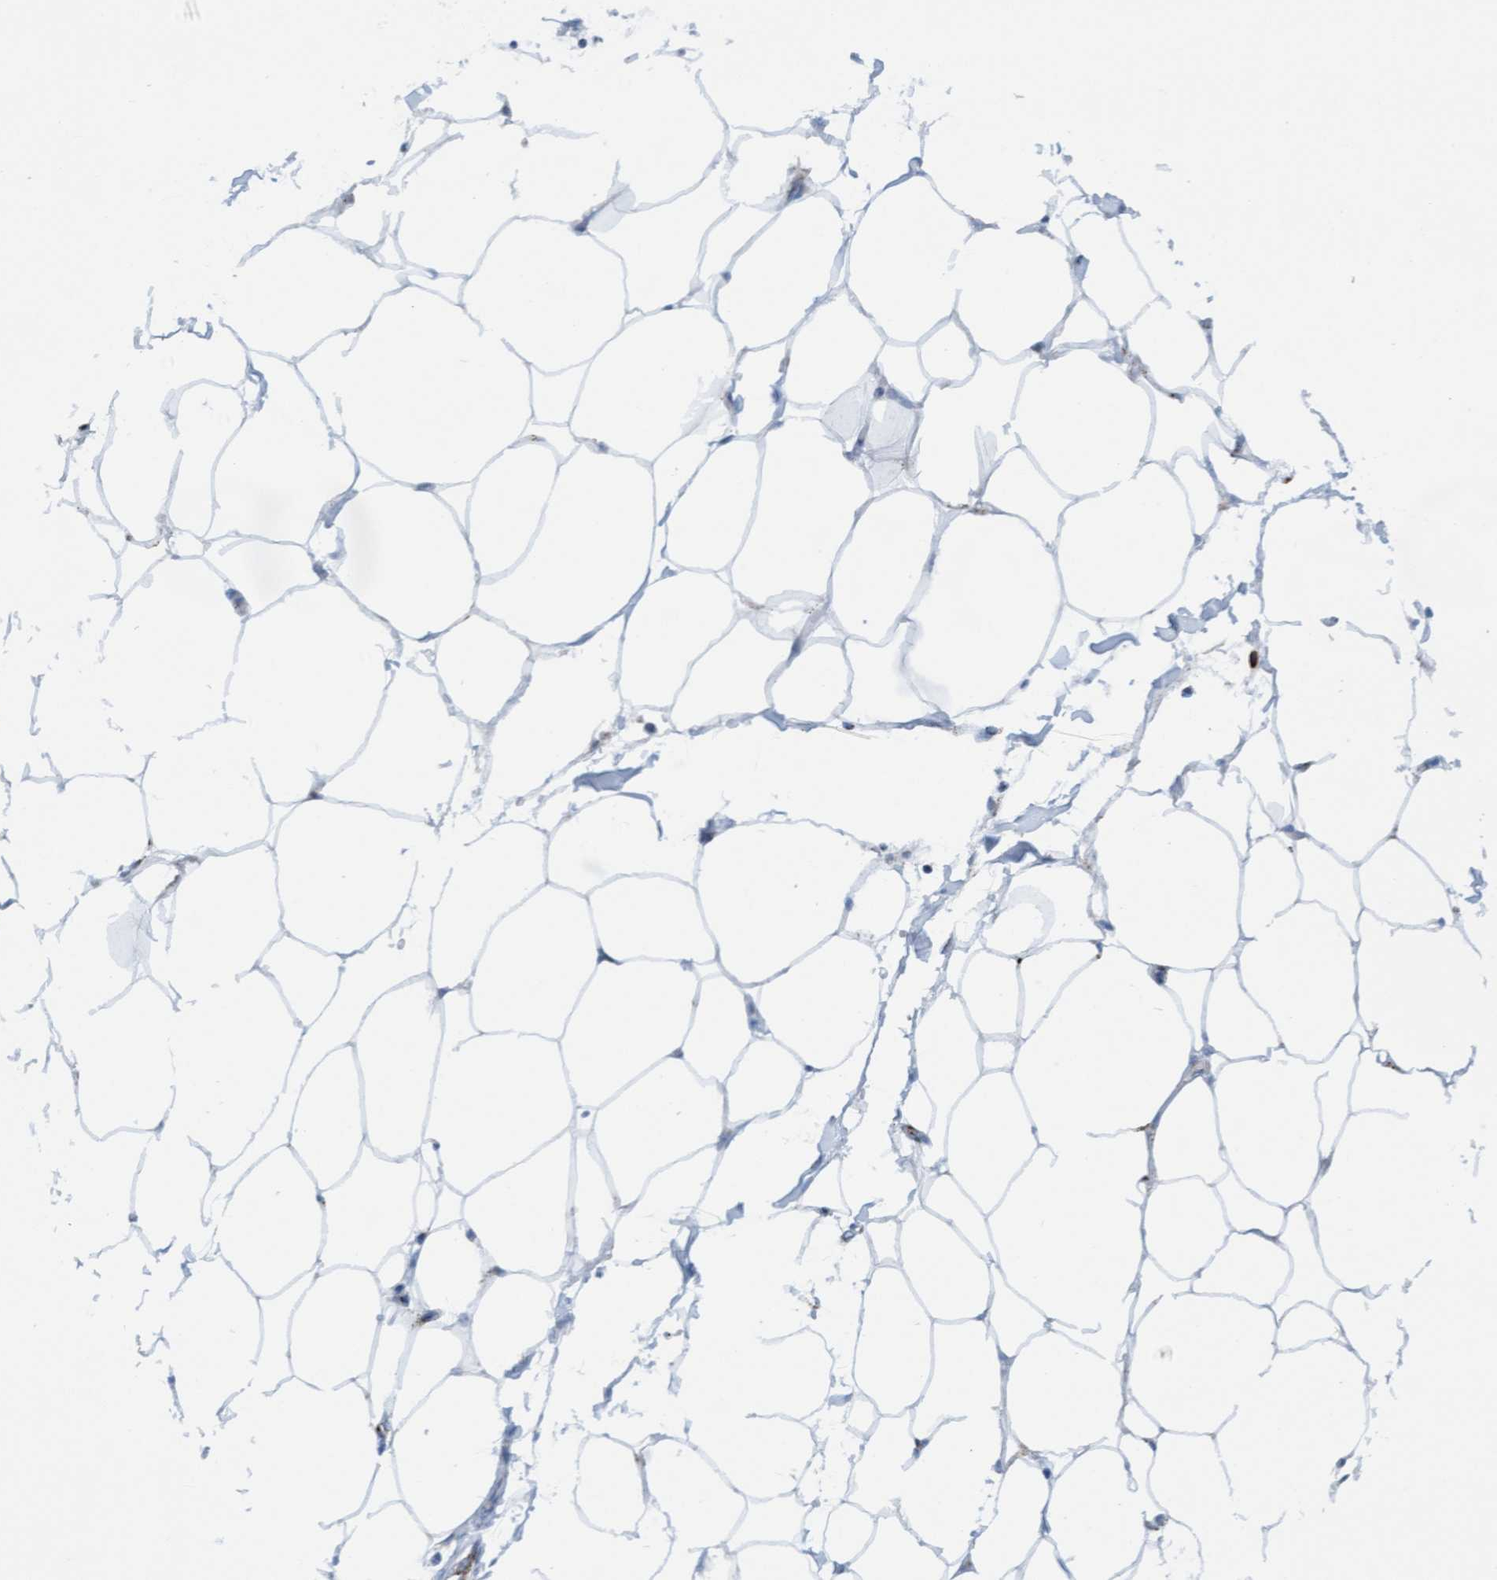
{"staining": {"intensity": "negative", "quantity": "none", "location": "none"}, "tissue": "adipose tissue", "cell_type": "Adipocytes", "image_type": "normal", "snomed": [{"axis": "morphology", "description": "Normal tissue, NOS"}, {"axis": "morphology", "description": "Adenocarcinoma, NOS"}, {"axis": "topography", "description": "Colon"}, {"axis": "topography", "description": "Peripheral nerve tissue"}], "caption": "DAB (3,3'-diaminobenzidine) immunohistochemical staining of benign human adipose tissue shows no significant positivity in adipocytes.", "gene": "SGSH", "patient": {"sex": "male", "age": 14}}